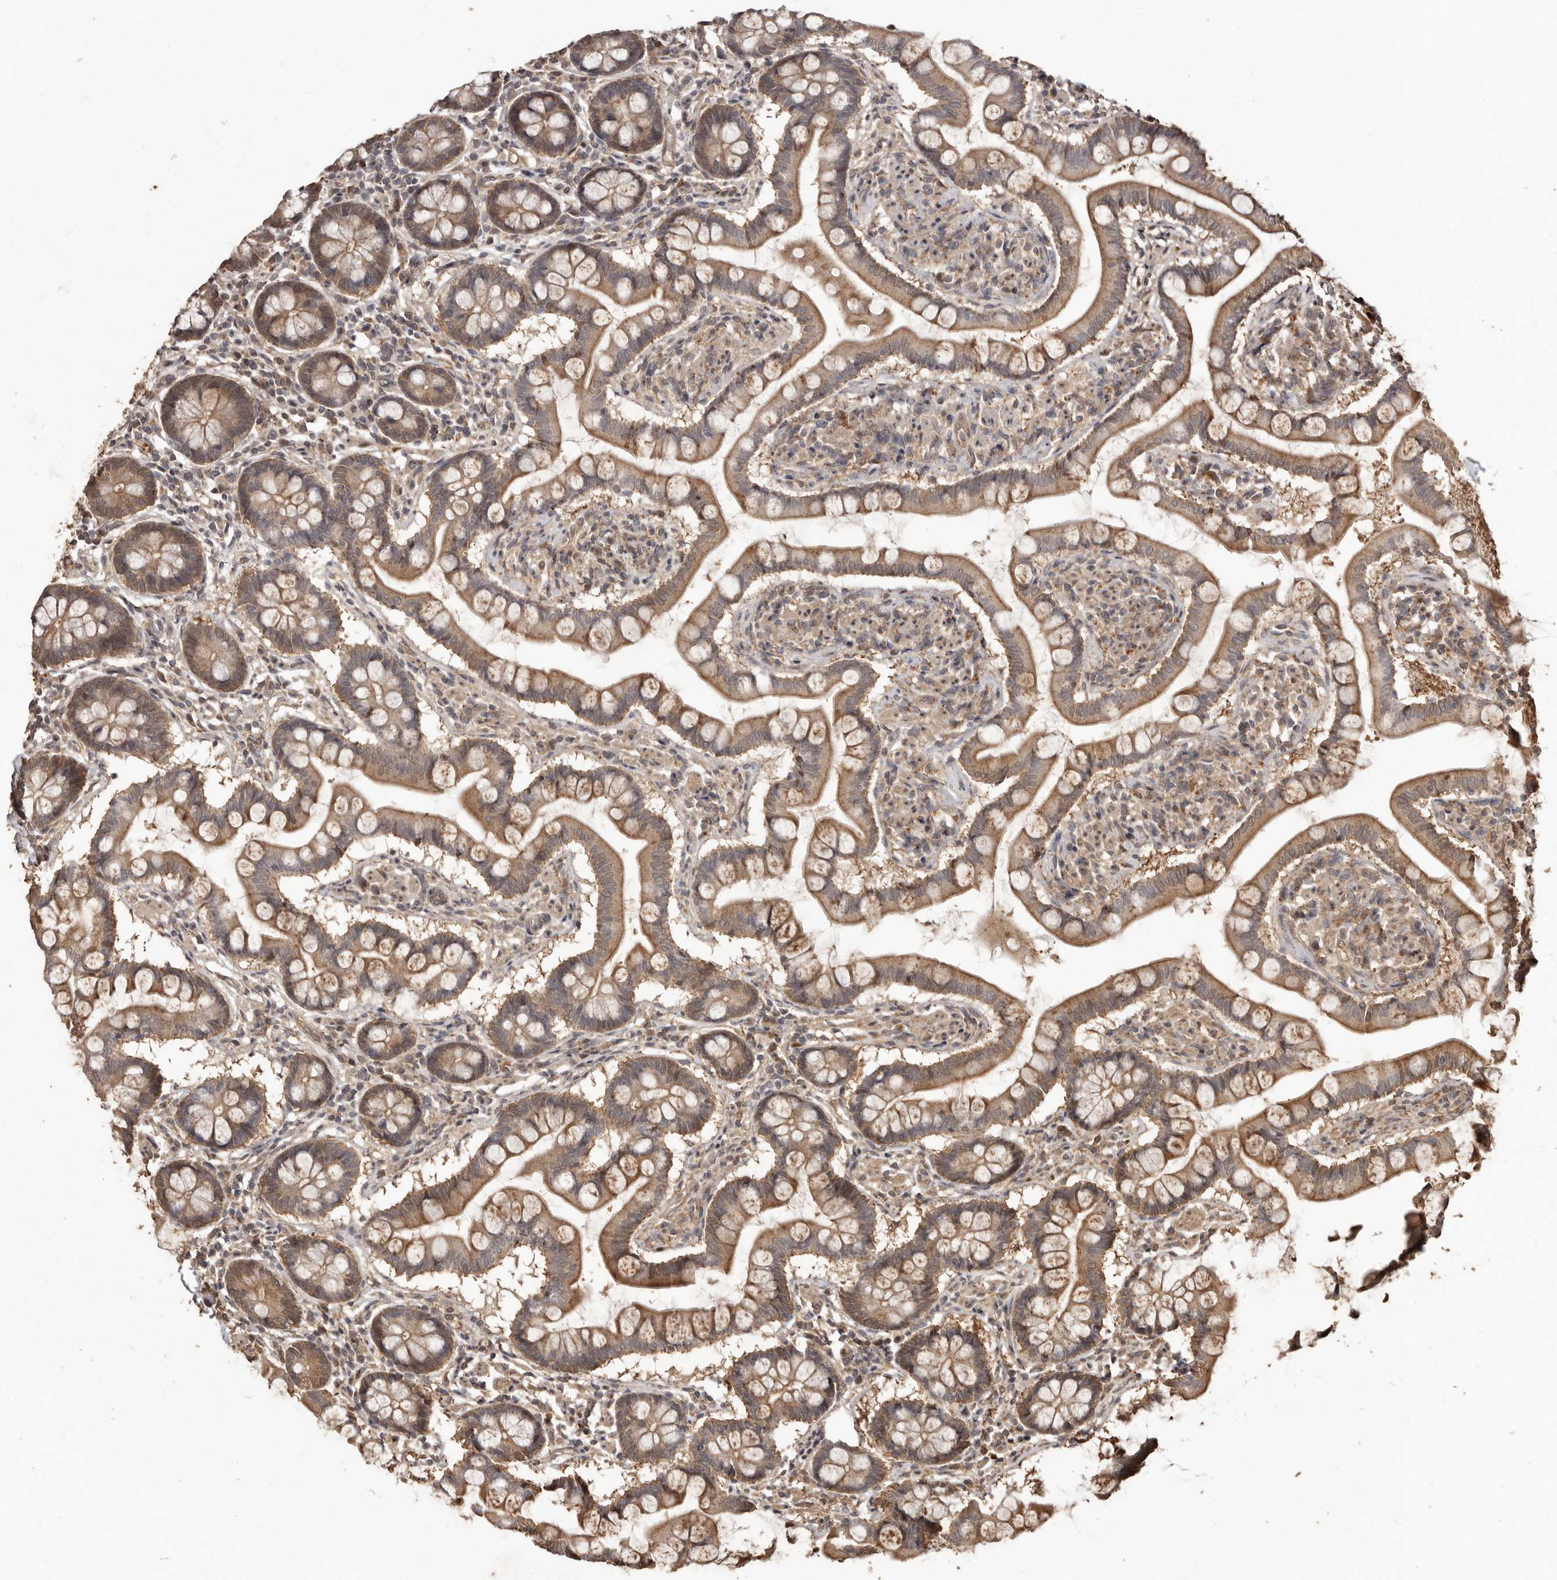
{"staining": {"intensity": "moderate", "quantity": ">75%", "location": "cytoplasmic/membranous"}, "tissue": "small intestine", "cell_type": "Glandular cells", "image_type": "normal", "snomed": [{"axis": "morphology", "description": "Normal tissue, NOS"}, {"axis": "topography", "description": "Small intestine"}], "caption": "Protein analysis of normal small intestine shows moderate cytoplasmic/membranous expression in about >75% of glandular cells. (brown staining indicates protein expression, while blue staining denotes nuclei).", "gene": "NUP43", "patient": {"sex": "male", "age": 41}}